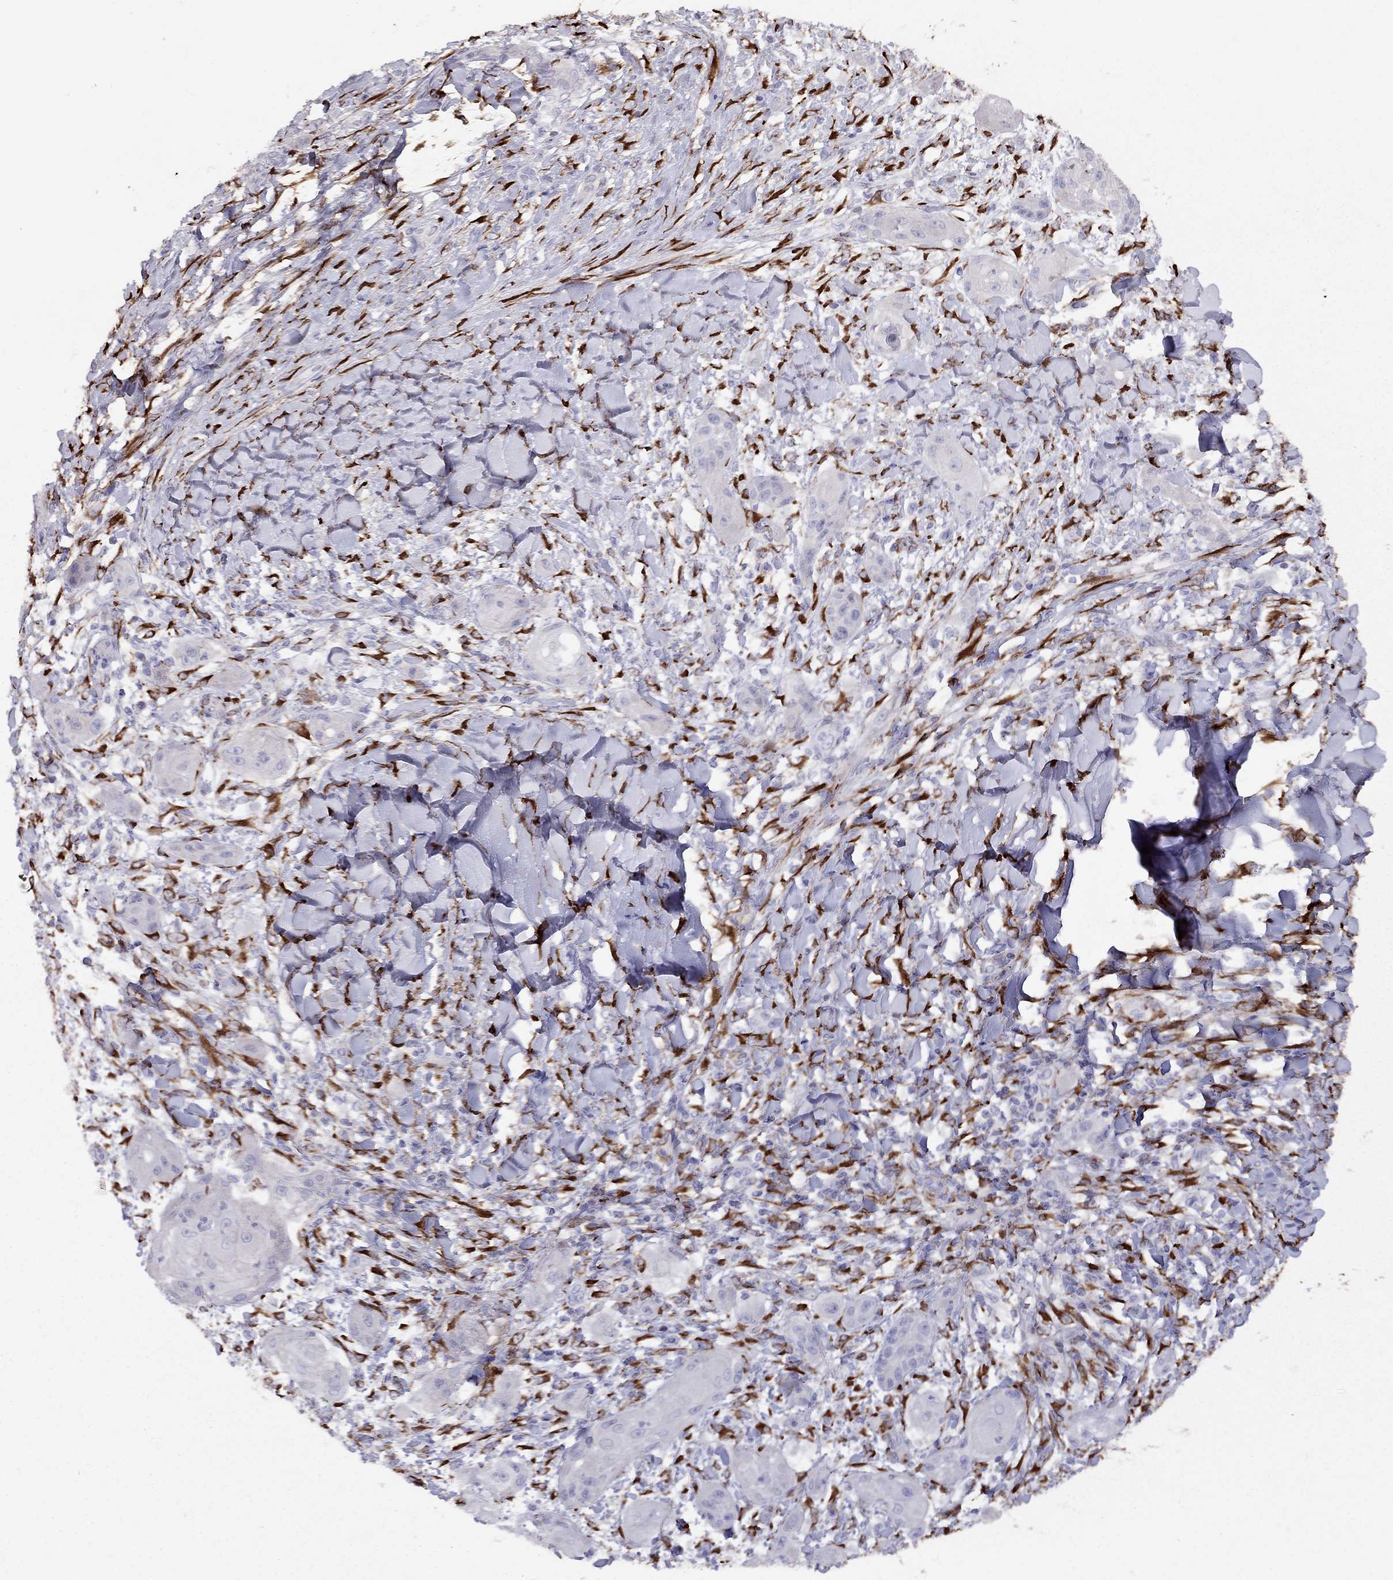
{"staining": {"intensity": "negative", "quantity": "none", "location": "none"}, "tissue": "skin cancer", "cell_type": "Tumor cells", "image_type": "cancer", "snomed": [{"axis": "morphology", "description": "Squamous cell carcinoma, NOS"}, {"axis": "topography", "description": "Skin"}], "caption": "A photomicrograph of human skin cancer (squamous cell carcinoma) is negative for staining in tumor cells.", "gene": "RHD", "patient": {"sex": "male", "age": 62}}